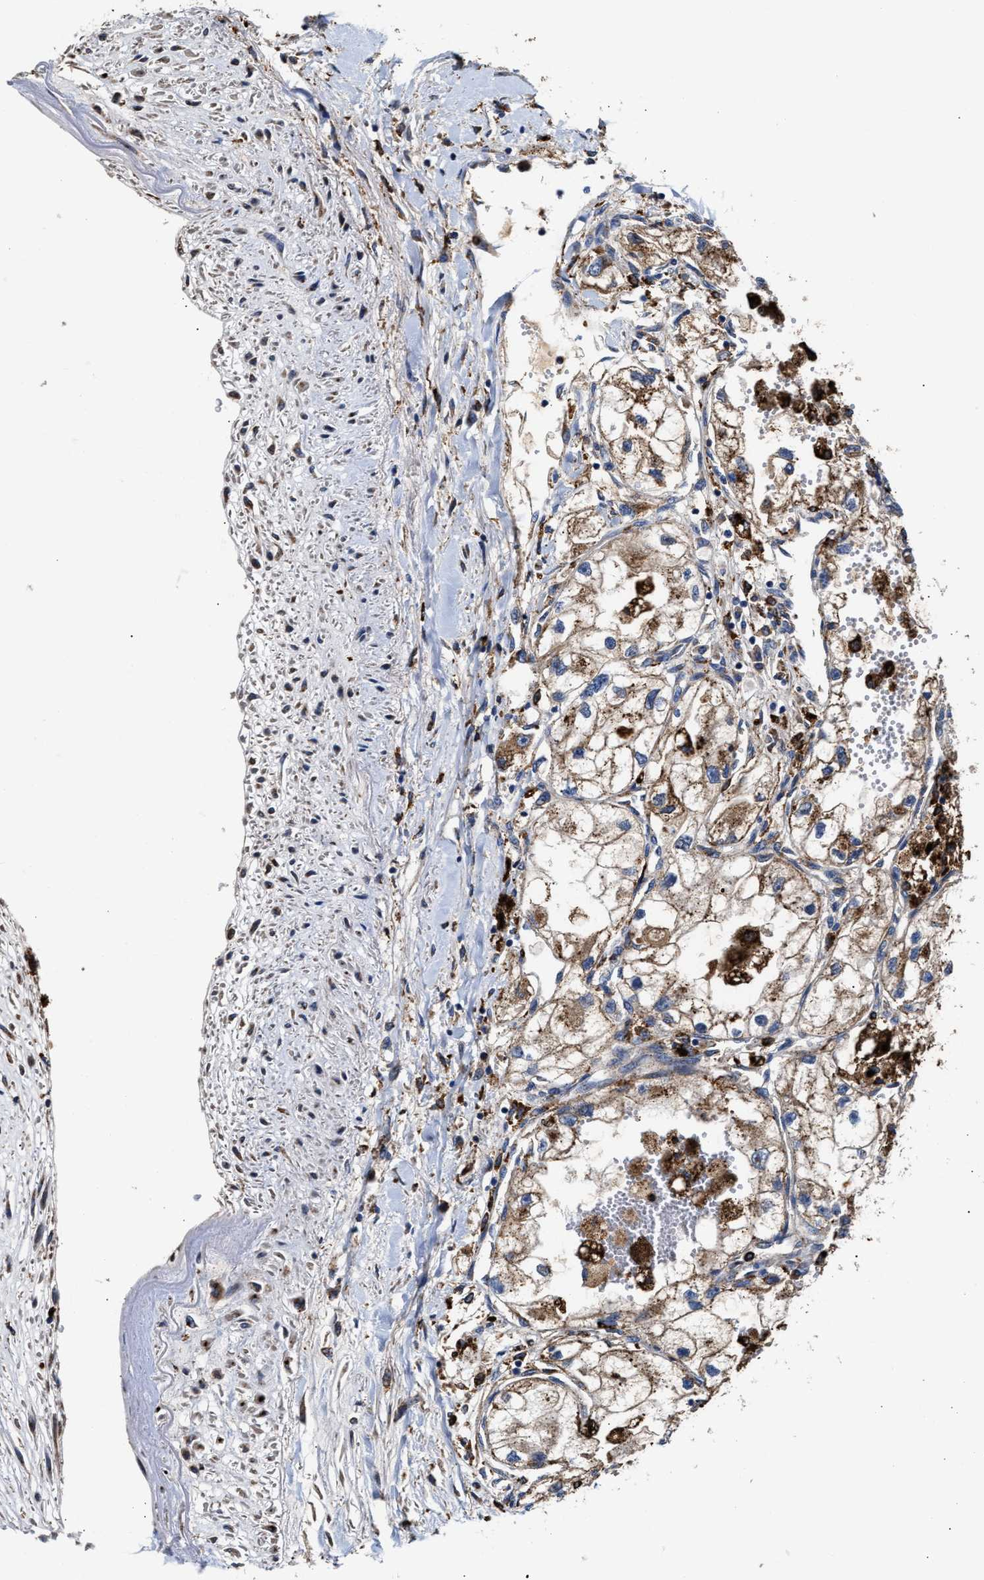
{"staining": {"intensity": "moderate", "quantity": ">75%", "location": "cytoplasmic/membranous"}, "tissue": "renal cancer", "cell_type": "Tumor cells", "image_type": "cancer", "snomed": [{"axis": "morphology", "description": "Adenocarcinoma, NOS"}, {"axis": "topography", "description": "Kidney"}], "caption": "Immunohistochemical staining of renal cancer (adenocarcinoma) demonstrates medium levels of moderate cytoplasmic/membranous protein staining in approximately >75% of tumor cells.", "gene": "CCDC146", "patient": {"sex": "female", "age": 70}}